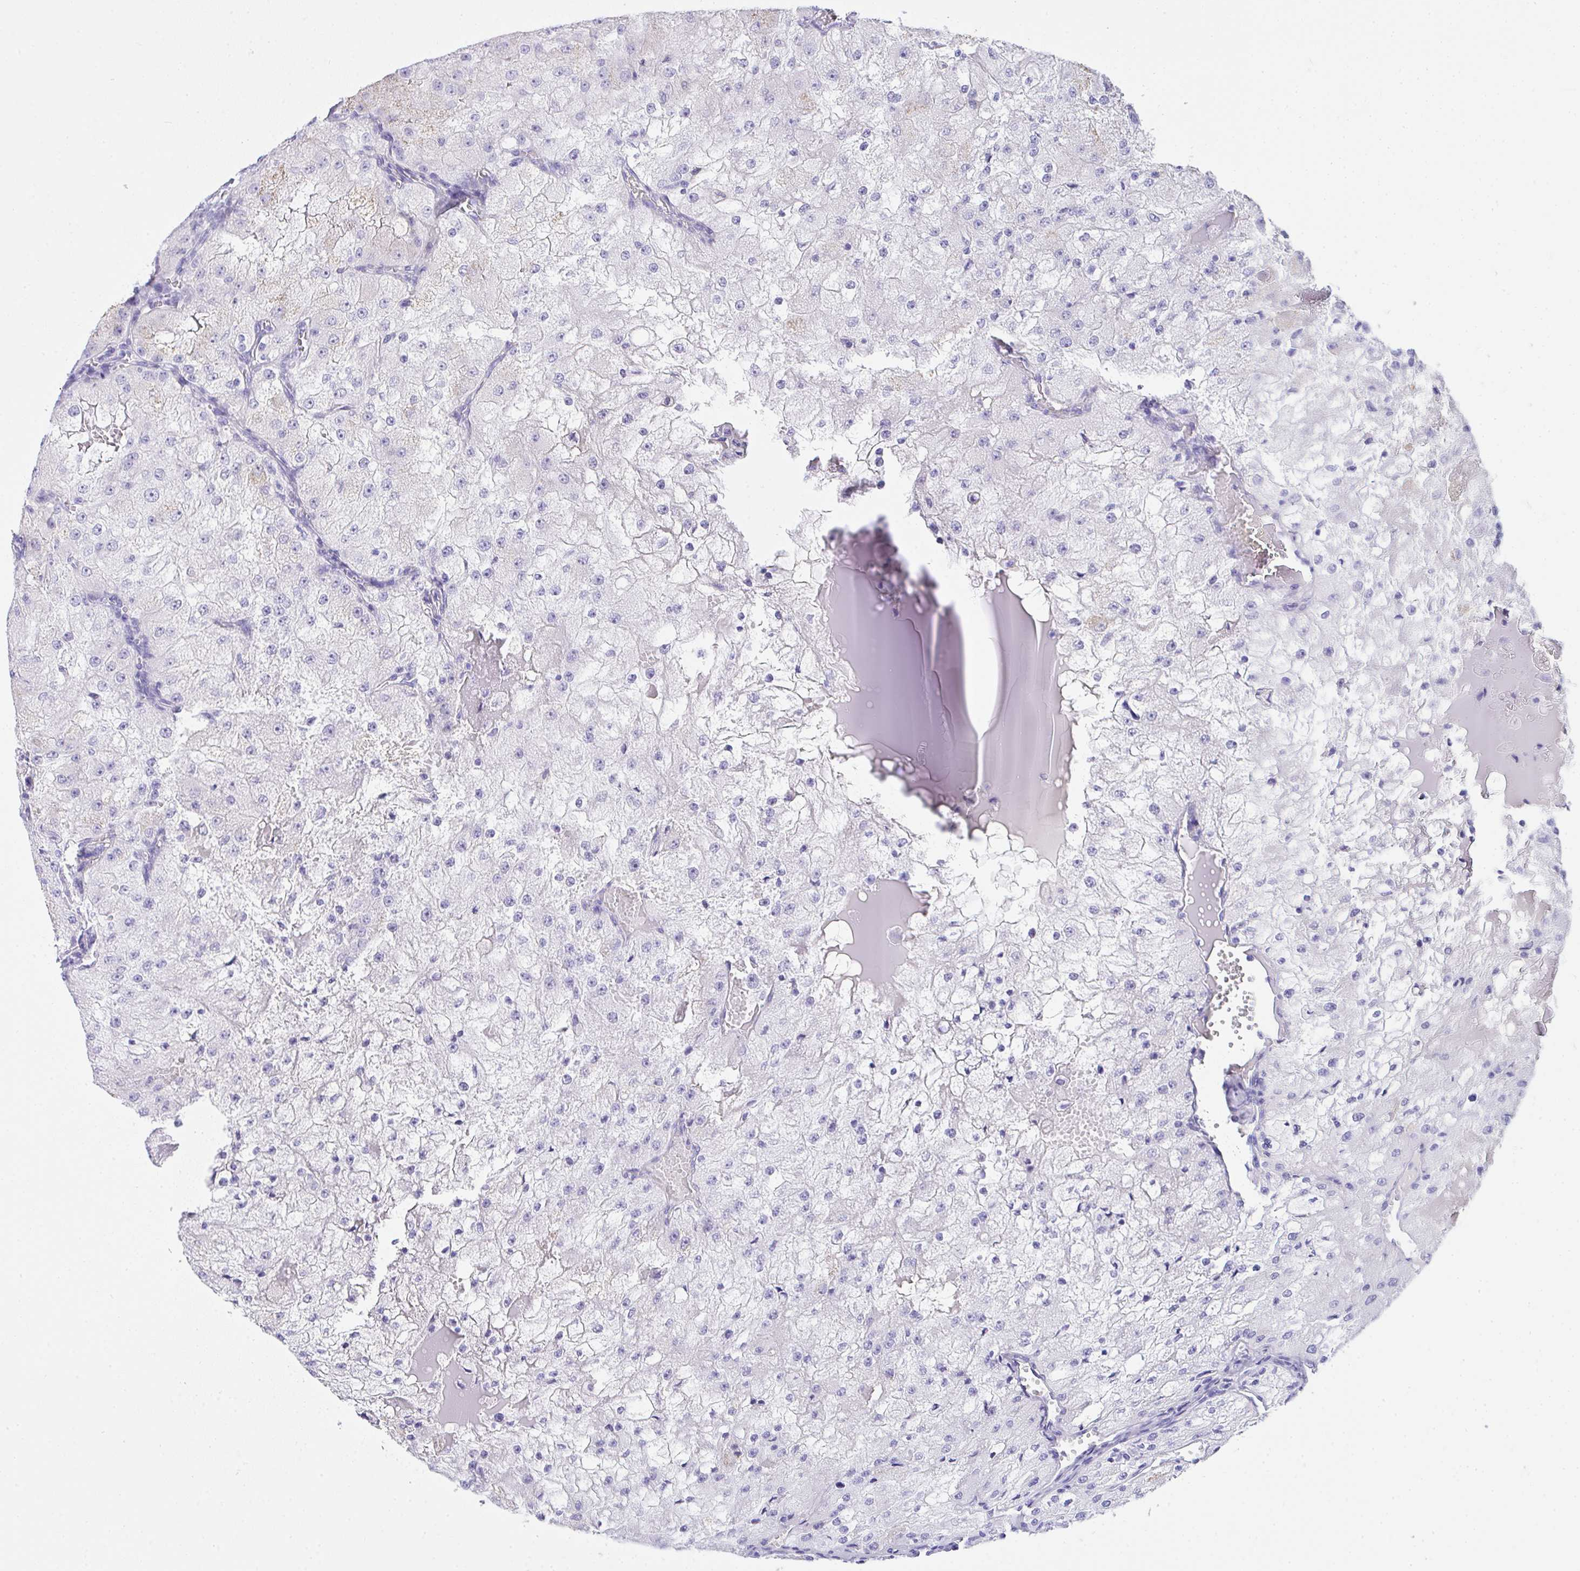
{"staining": {"intensity": "negative", "quantity": "none", "location": "none"}, "tissue": "renal cancer", "cell_type": "Tumor cells", "image_type": "cancer", "snomed": [{"axis": "morphology", "description": "Adenocarcinoma, NOS"}, {"axis": "topography", "description": "Kidney"}], "caption": "Immunohistochemical staining of human renal cancer demonstrates no significant staining in tumor cells. (Brightfield microscopy of DAB IHC at high magnification).", "gene": "AKR1D1", "patient": {"sex": "female", "age": 74}}